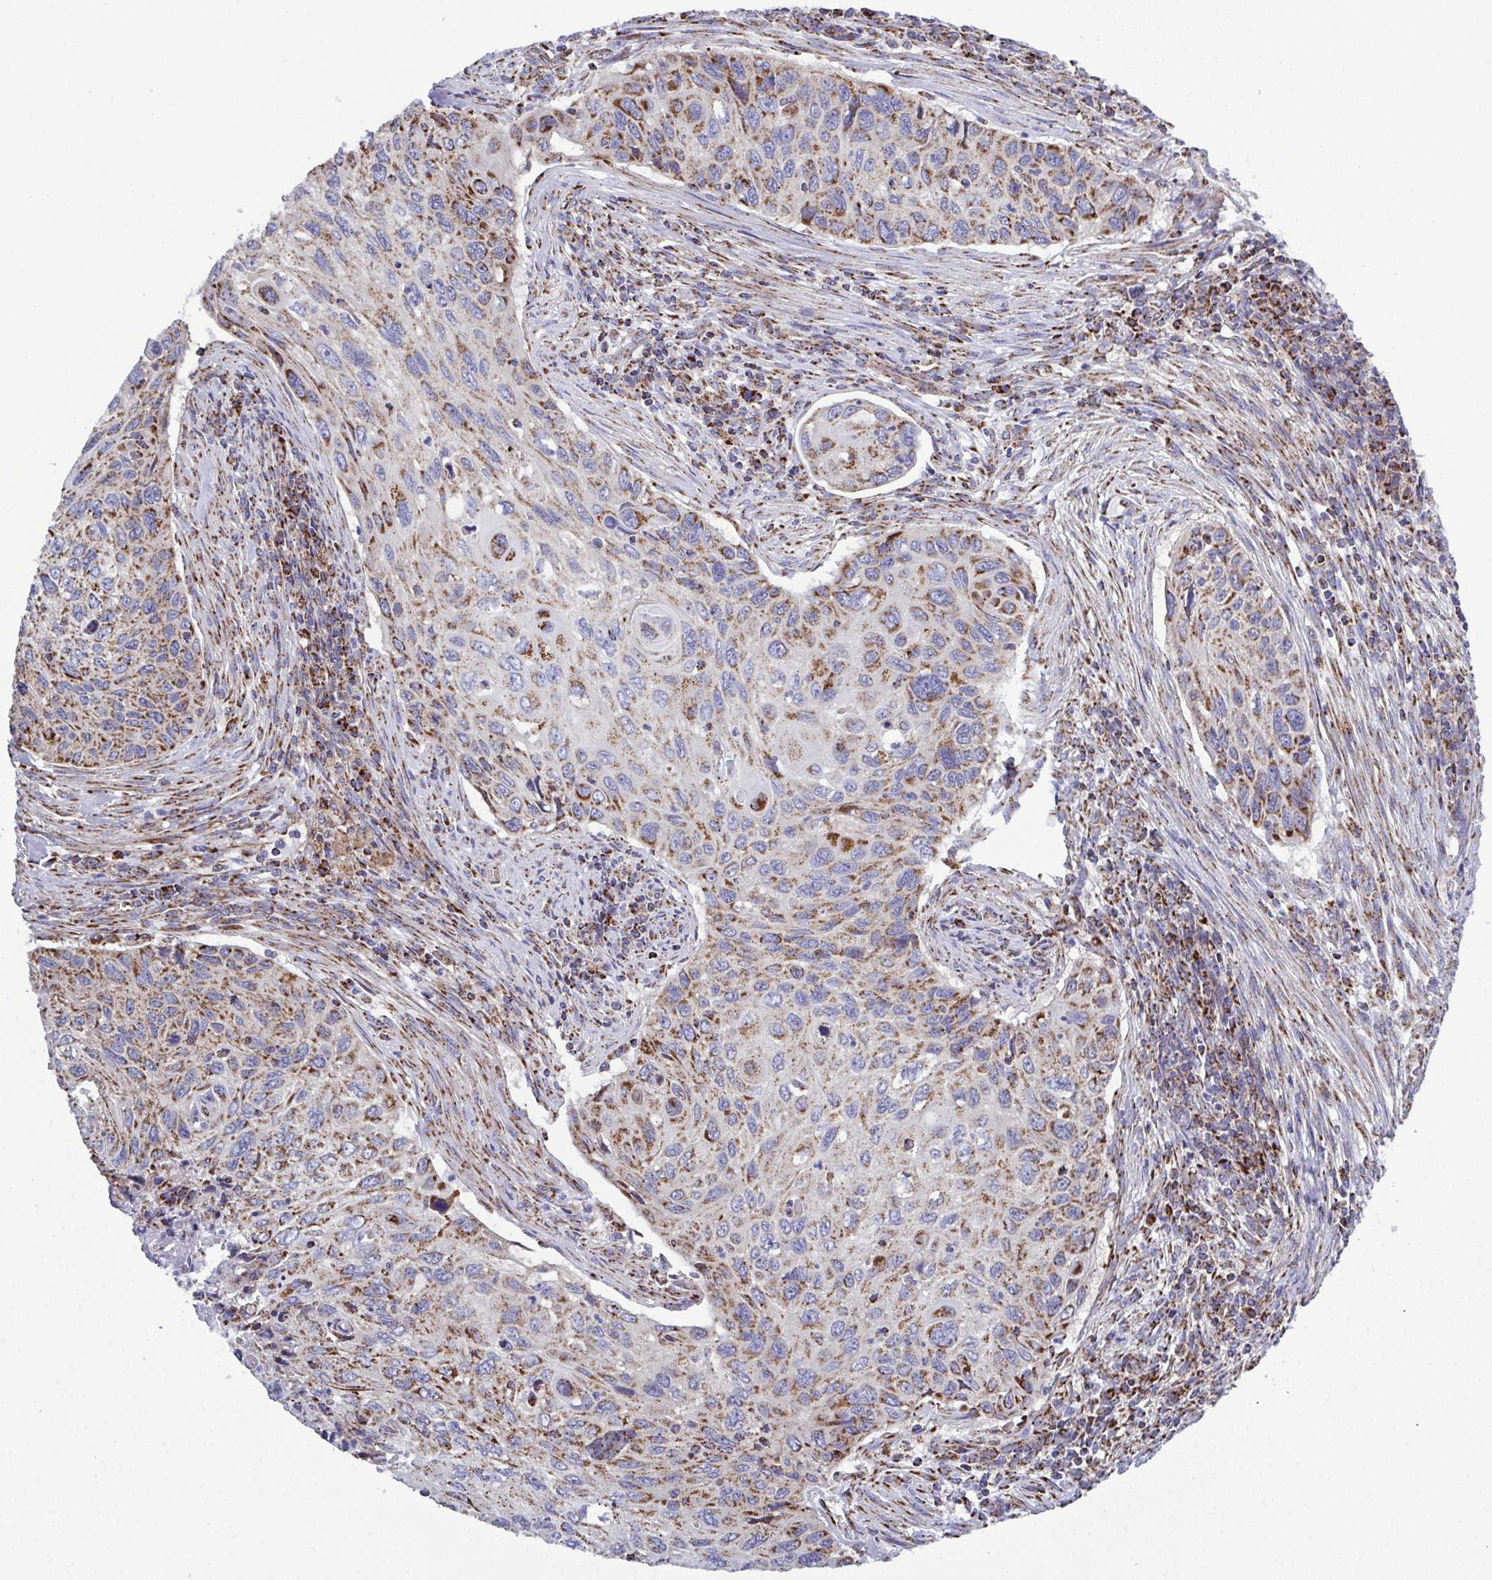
{"staining": {"intensity": "moderate", "quantity": ">75%", "location": "cytoplasmic/membranous"}, "tissue": "cervical cancer", "cell_type": "Tumor cells", "image_type": "cancer", "snomed": [{"axis": "morphology", "description": "Squamous cell carcinoma, NOS"}, {"axis": "topography", "description": "Cervix"}], "caption": "Immunohistochemistry of cervical squamous cell carcinoma reveals medium levels of moderate cytoplasmic/membranous expression in approximately >75% of tumor cells. The staining is performed using DAB (3,3'-diaminobenzidine) brown chromogen to label protein expression. The nuclei are counter-stained blue using hematoxylin.", "gene": "CSDE1", "patient": {"sex": "female", "age": 70}}